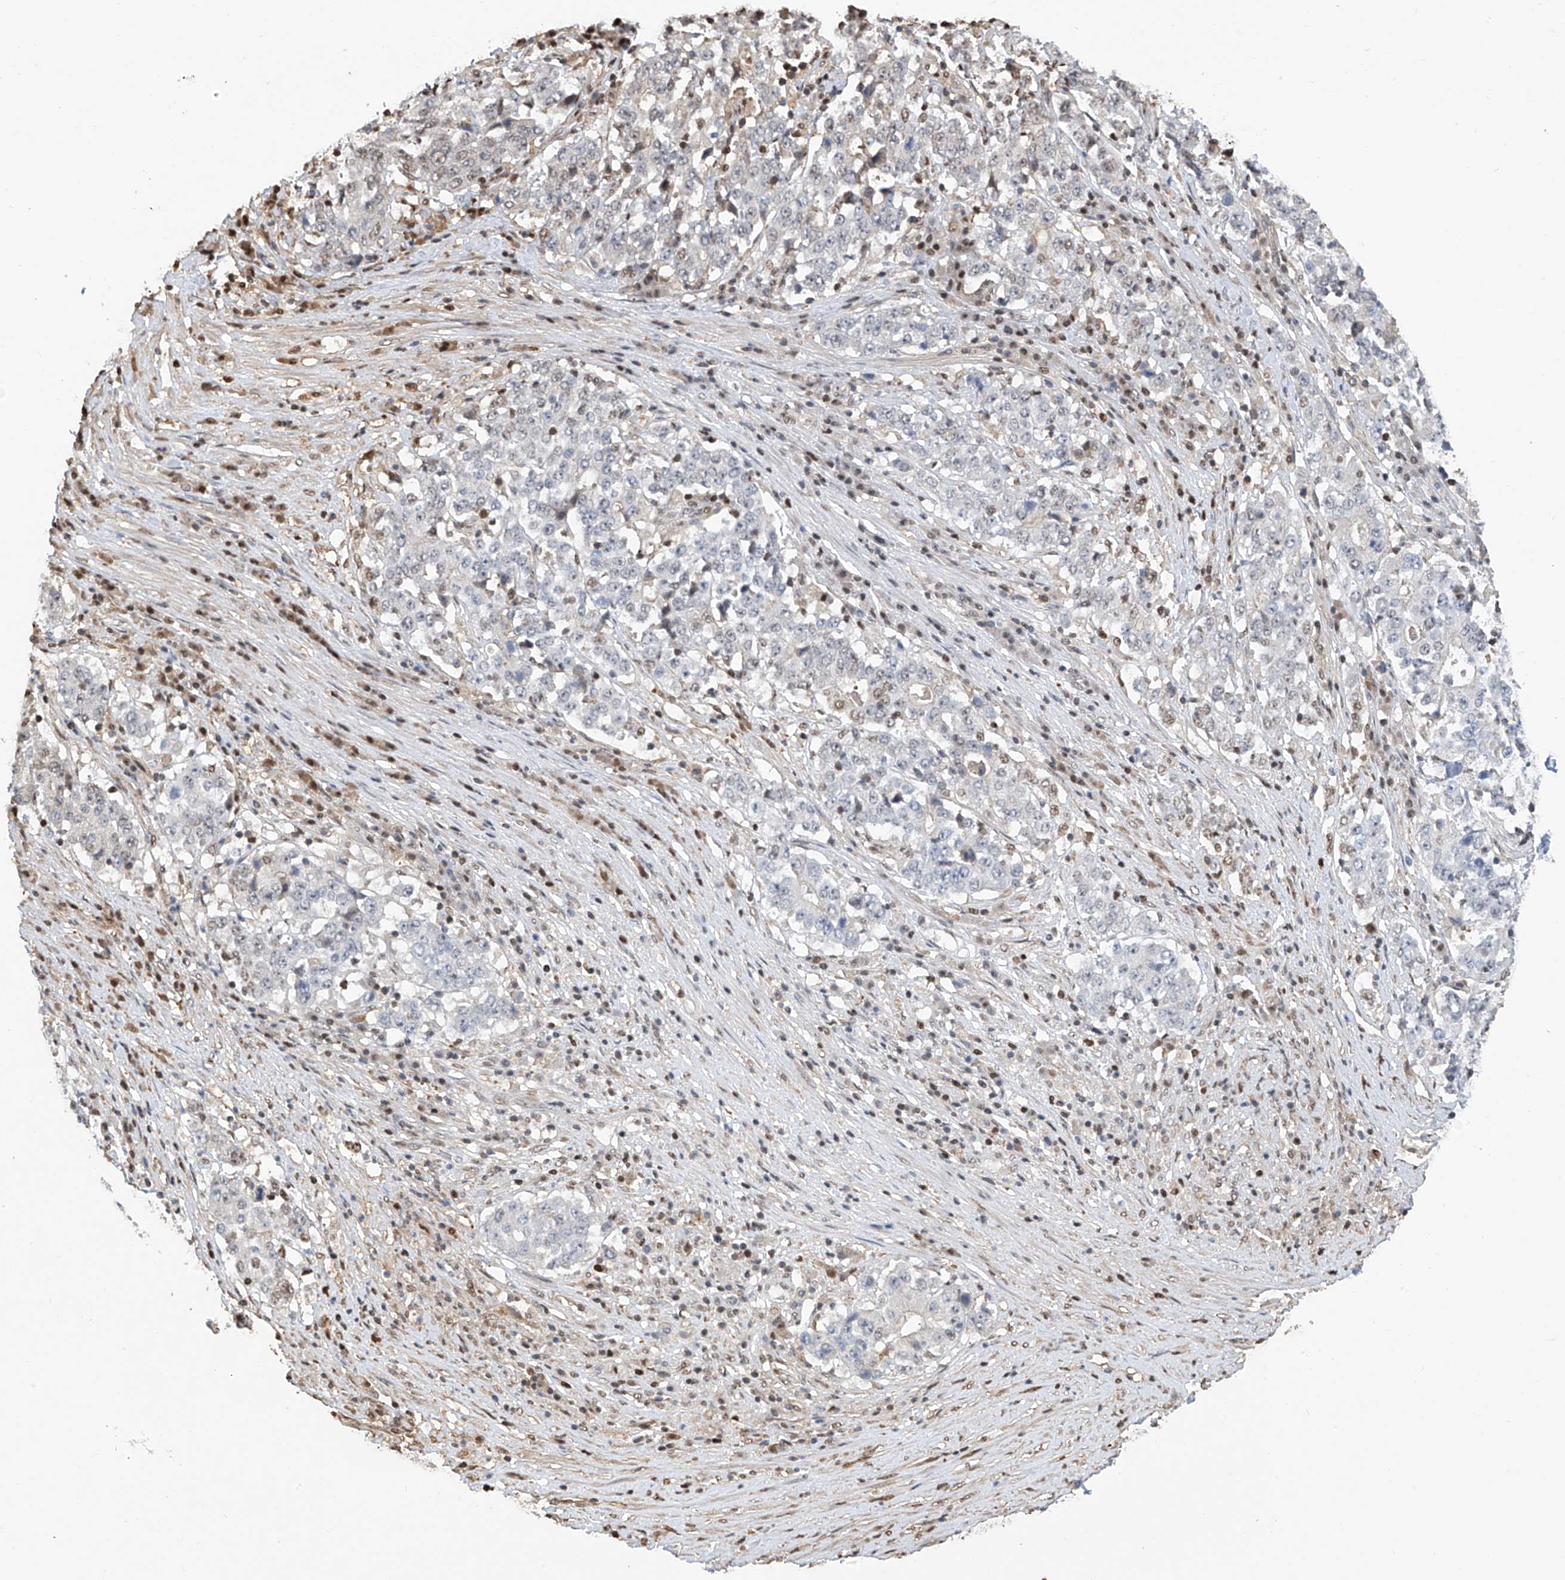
{"staining": {"intensity": "negative", "quantity": "none", "location": "none"}, "tissue": "stomach cancer", "cell_type": "Tumor cells", "image_type": "cancer", "snomed": [{"axis": "morphology", "description": "Adenocarcinoma, NOS"}, {"axis": "topography", "description": "Stomach"}], "caption": "DAB immunohistochemical staining of human adenocarcinoma (stomach) demonstrates no significant positivity in tumor cells. The staining is performed using DAB brown chromogen with nuclei counter-stained in using hematoxylin.", "gene": "PMM1", "patient": {"sex": "male", "age": 59}}